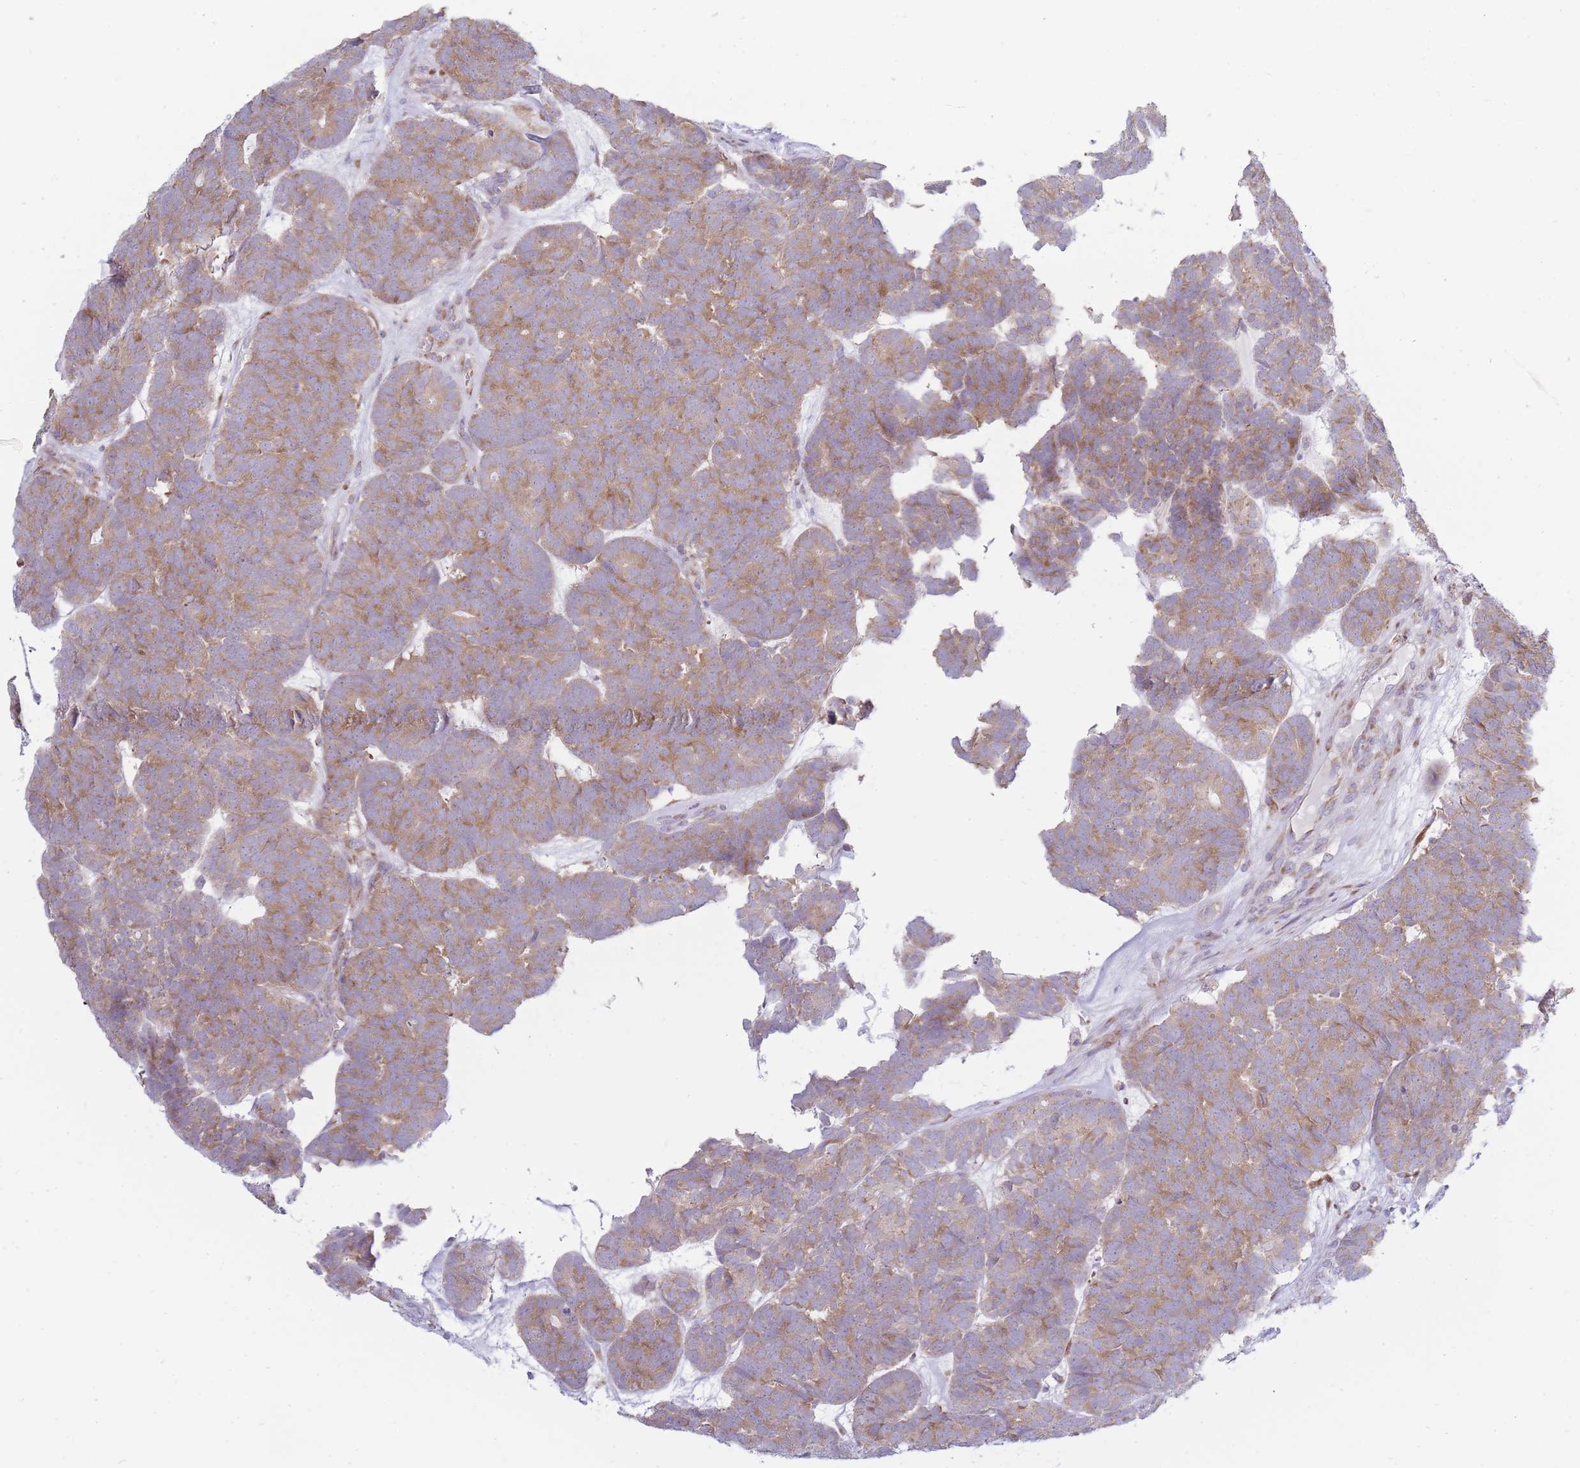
{"staining": {"intensity": "moderate", "quantity": ">75%", "location": "cytoplasmic/membranous"}, "tissue": "head and neck cancer", "cell_type": "Tumor cells", "image_type": "cancer", "snomed": [{"axis": "morphology", "description": "Adenocarcinoma, NOS"}, {"axis": "topography", "description": "Head-Neck"}], "caption": "DAB immunohistochemical staining of human head and neck cancer reveals moderate cytoplasmic/membranous protein positivity in about >75% of tumor cells.", "gene": "OR5L2", "patient": {"sex": "female", "age": 81}}